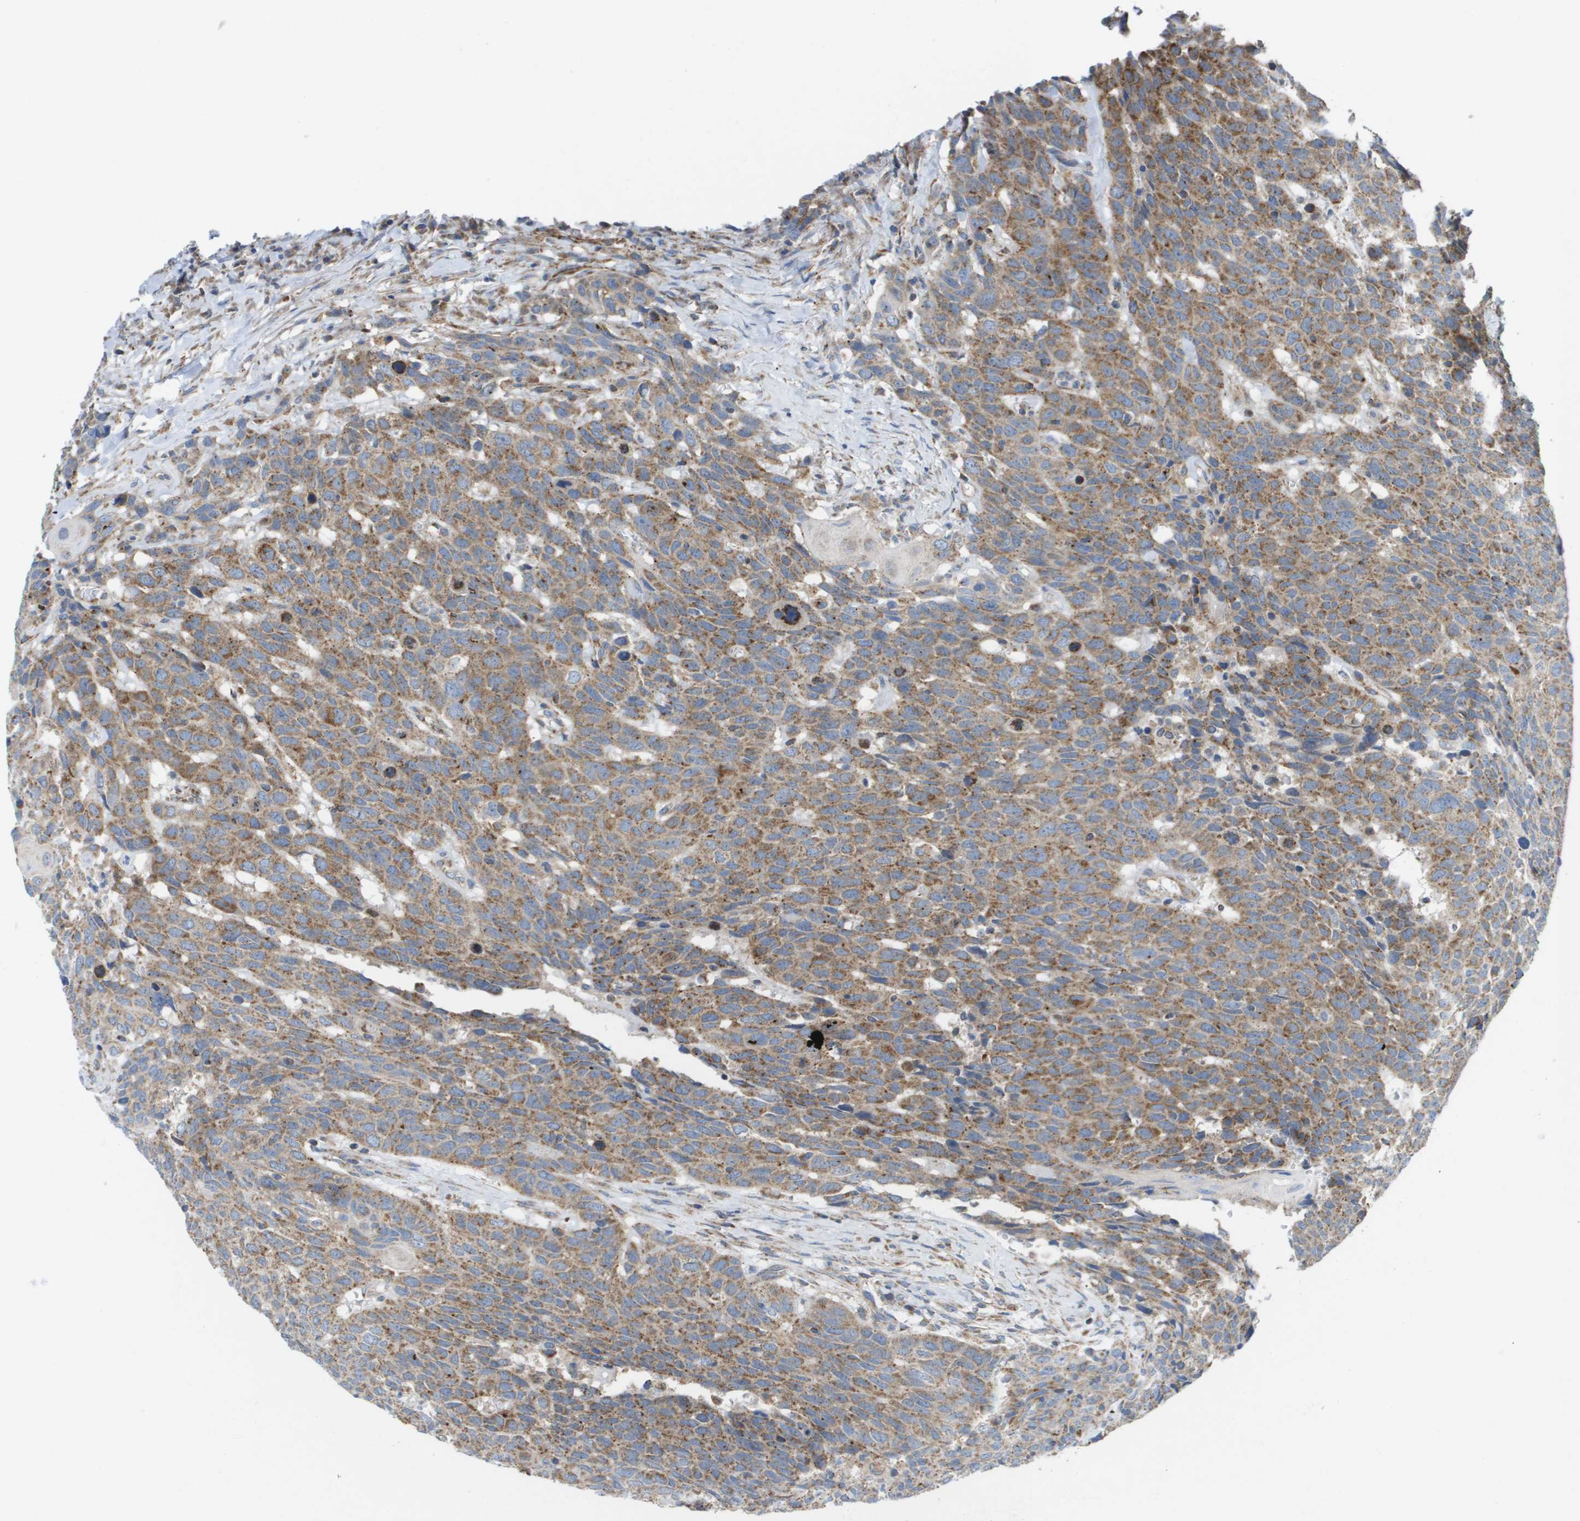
{"staining": {"intensity": "moderate", "quantity": ">75%", "location": "cytoplasmic/membranous"}, "tissue": "head and neck cancer", "cell_type": "Tumor cells", "image_type": "cancer", "snomed": [{"axis": "morphology", "description": "Squamous cell carcinoma, NOS"}, {"axis": "topography", "description": "Head-Neck"}], "caption": "High-power microscopy captured an immunohistochemistry micrograph of head and neck cancer (squamous cell carcinoma), revealing moderate cytoplasmic/membranous staining in about >75% of tumor cells.", "gene": "FIS1", "patient": {"sex": "male", "age": 66}}